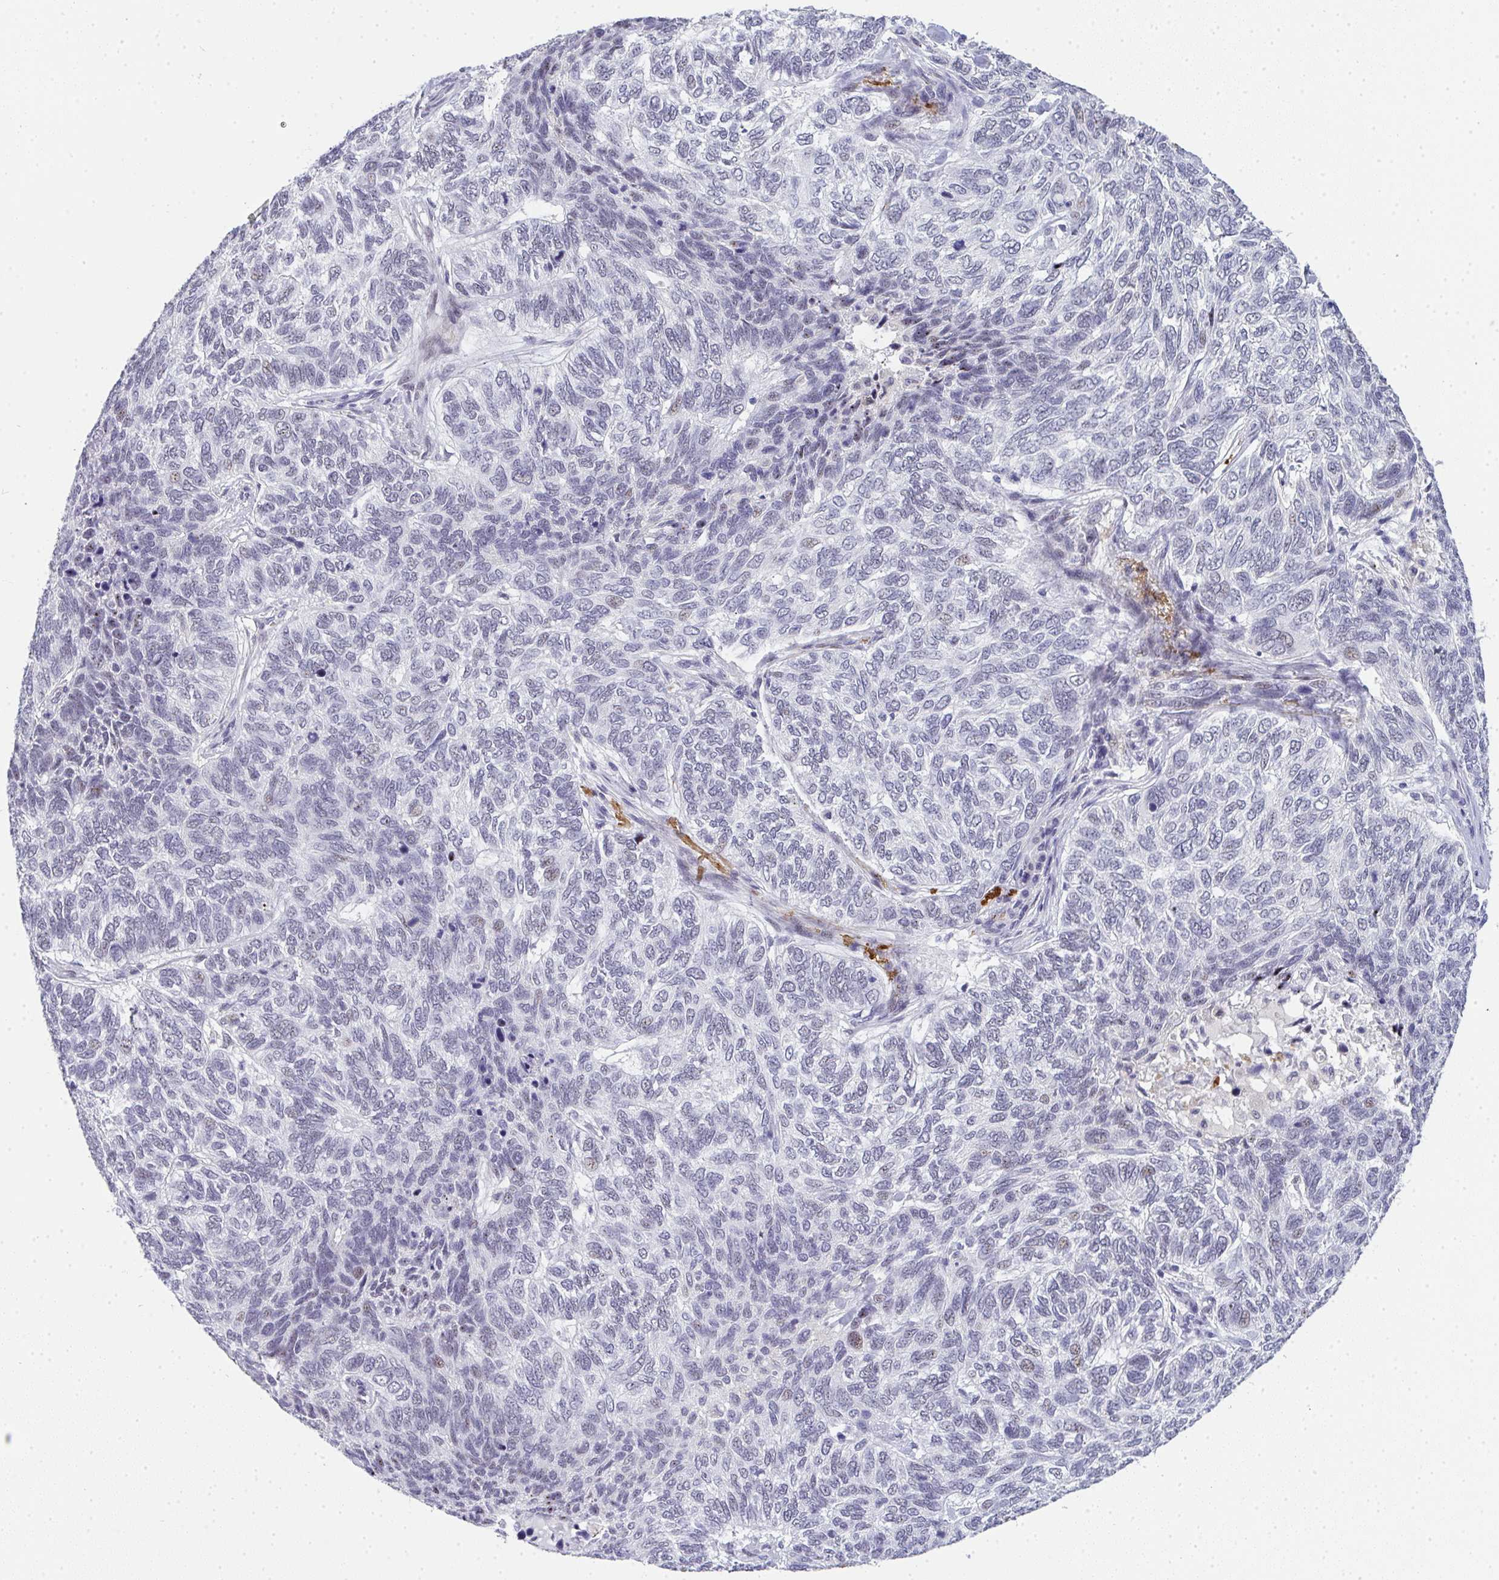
{"staining": {"intensity": "negative", "quantity": "none", "location": "none"}, "tissue": "skin cancer", "cell_type": "Tumor cells", "image_type": "cancer", "snomed": [{"axis": "morphology", "description": "Basal cell carcinoma"}, {"axis": "topography", "description": "Skin"}], "caption": "A high-resolution image shows IHC staining of skin cancer (basal cell carcinoma), which reveals no significant expression in tumor cells.", "gene": "TNMD", "patient": {"sex": "female", "age": 65}}